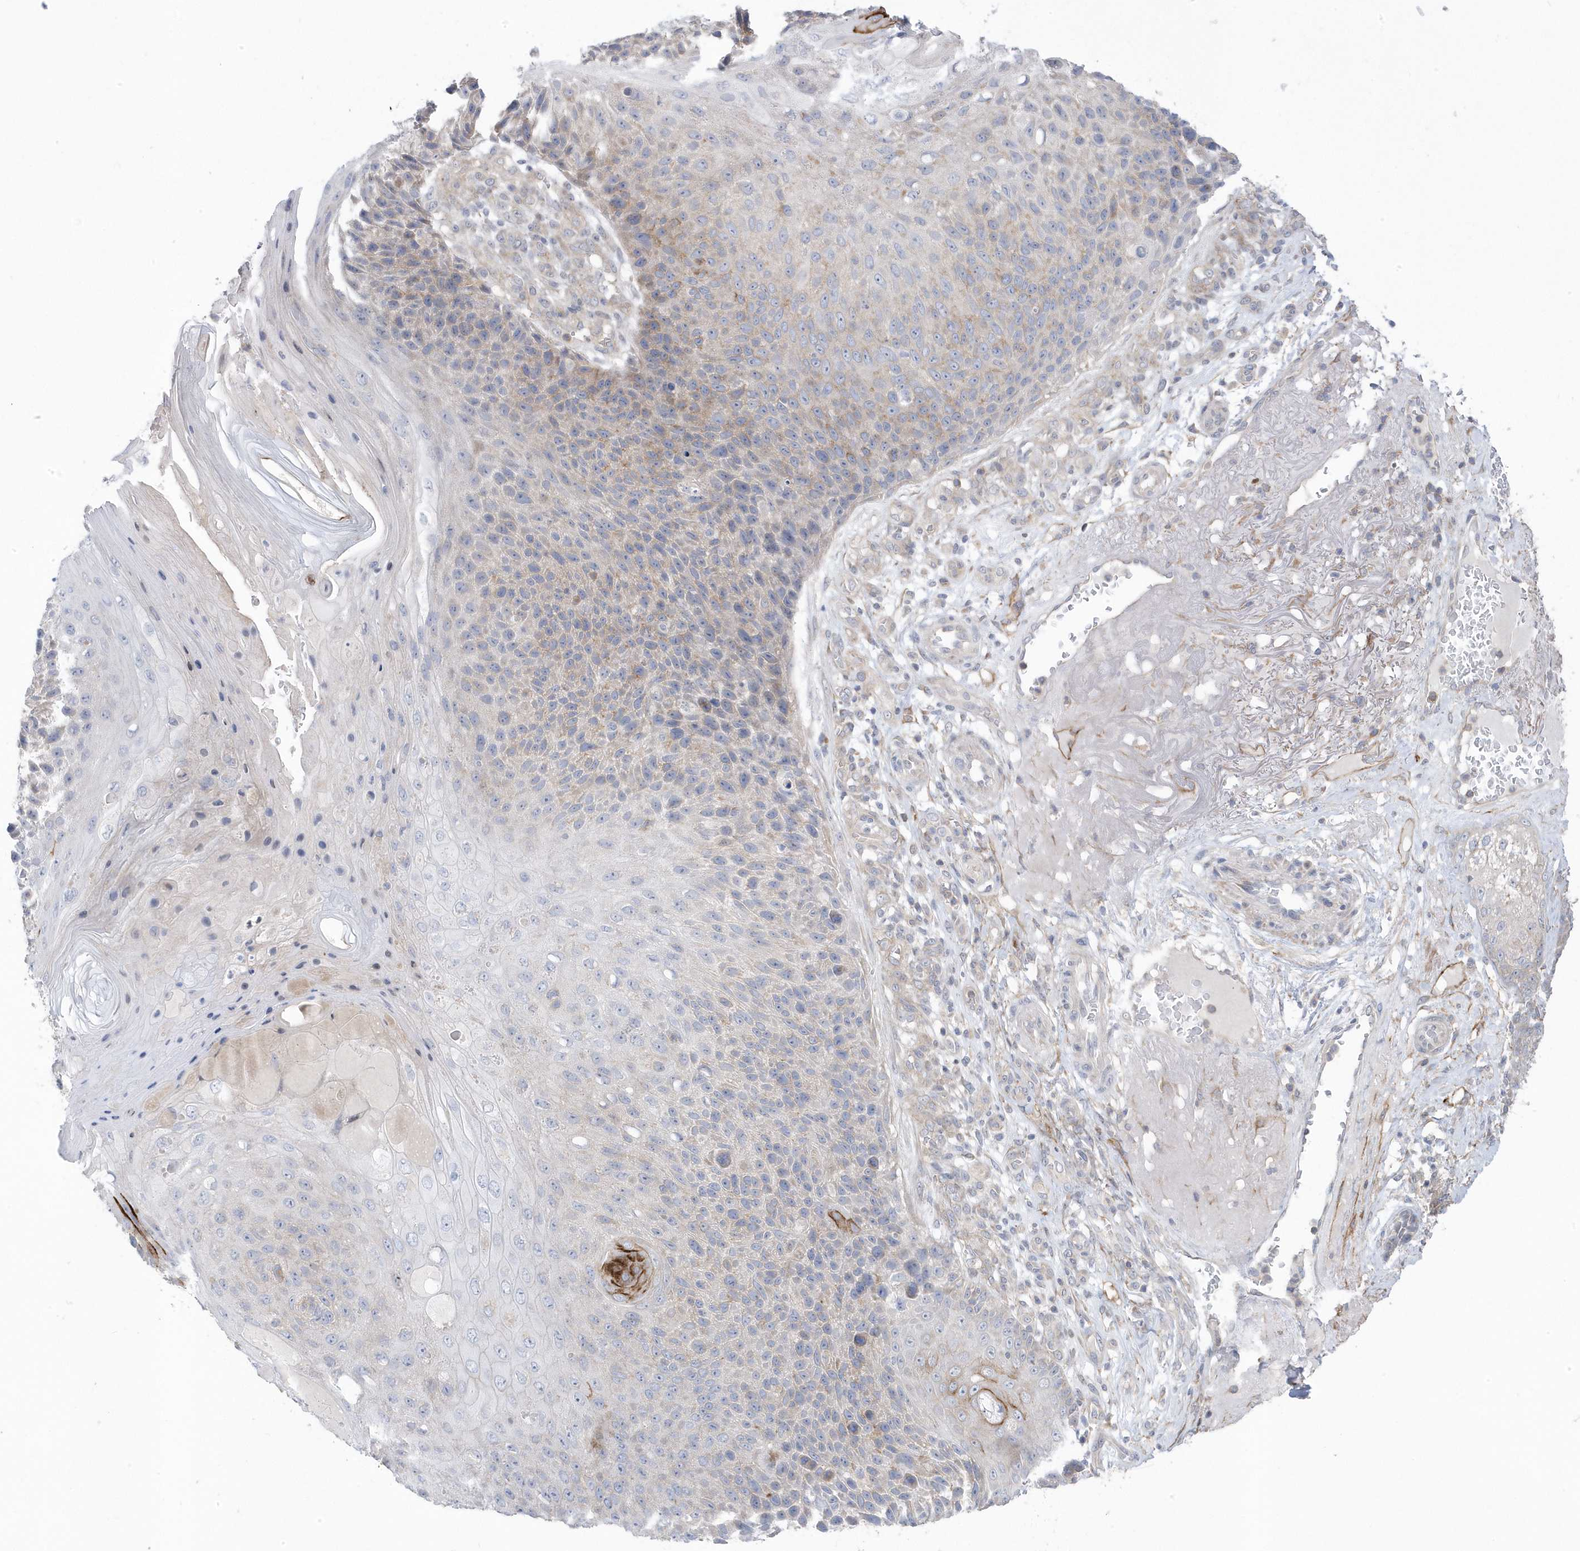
{"staining": {"intensity": "moderate", "quantity": "<25%", "location": "cytoplasmic/membranous"}, "tissue": "skin cancer", "cell_type": "Tumor cells", "image_type": "cancer", "snomed": [{"axis": "morphology", "description": "Squamous cell carcinoma, NOS"}, {"axis": "topography", "description": "Skin"}], "caption": "Tumor cells reveal low levels of moderate cytoplasmic/membranous positivity in approximately <25% of cells in human squamous cell carcinoma (skin). The staining was performed using DAB (3,3'-diaminobenzidine) to visualize the protein expression in brown, while the nuclei were stained in blue with hematoxylin (Magnification: 20x).", "gene": "ANAPC1", "patient": {"sex": "female", "age": 88}}